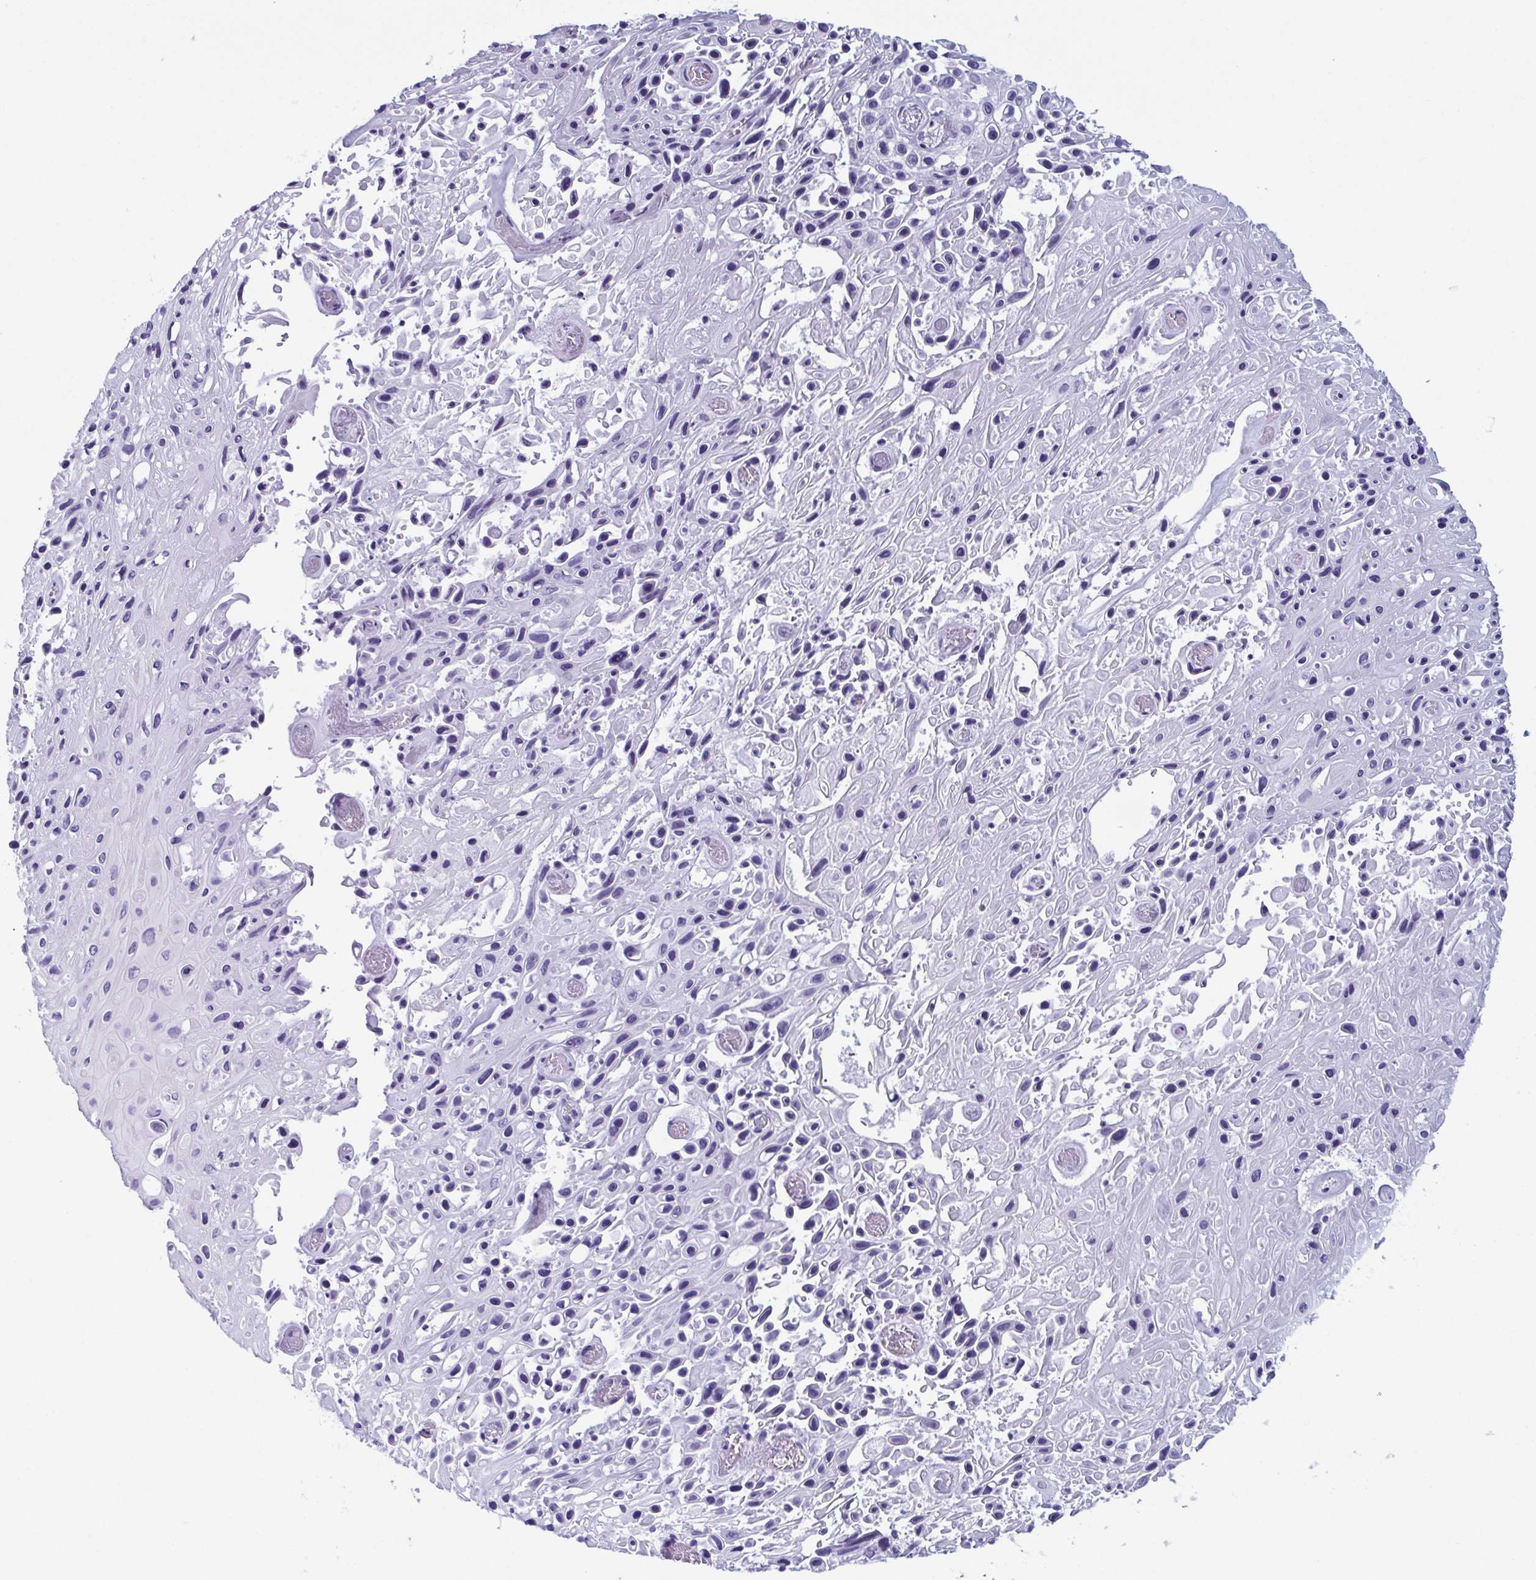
{"staining": {"intensity": "negative", "quantity": "none", "location": "none"}, "tissue": "skin cancer", "cell_type": "Tumor cells", "image_type": "cancer", "snomed": [{"axis": "morphology", "description": "Squamous cell carcinoma, NOS"}, {"axis": "topography", "description": "Skin"}], "caption": "Squamous cell carcinoma (skin) was stained to show a protein in brown. There is no significant expression in tumor cells.", "gene": "ENKUR", "patient": {"sex": "male", "age": 82}}